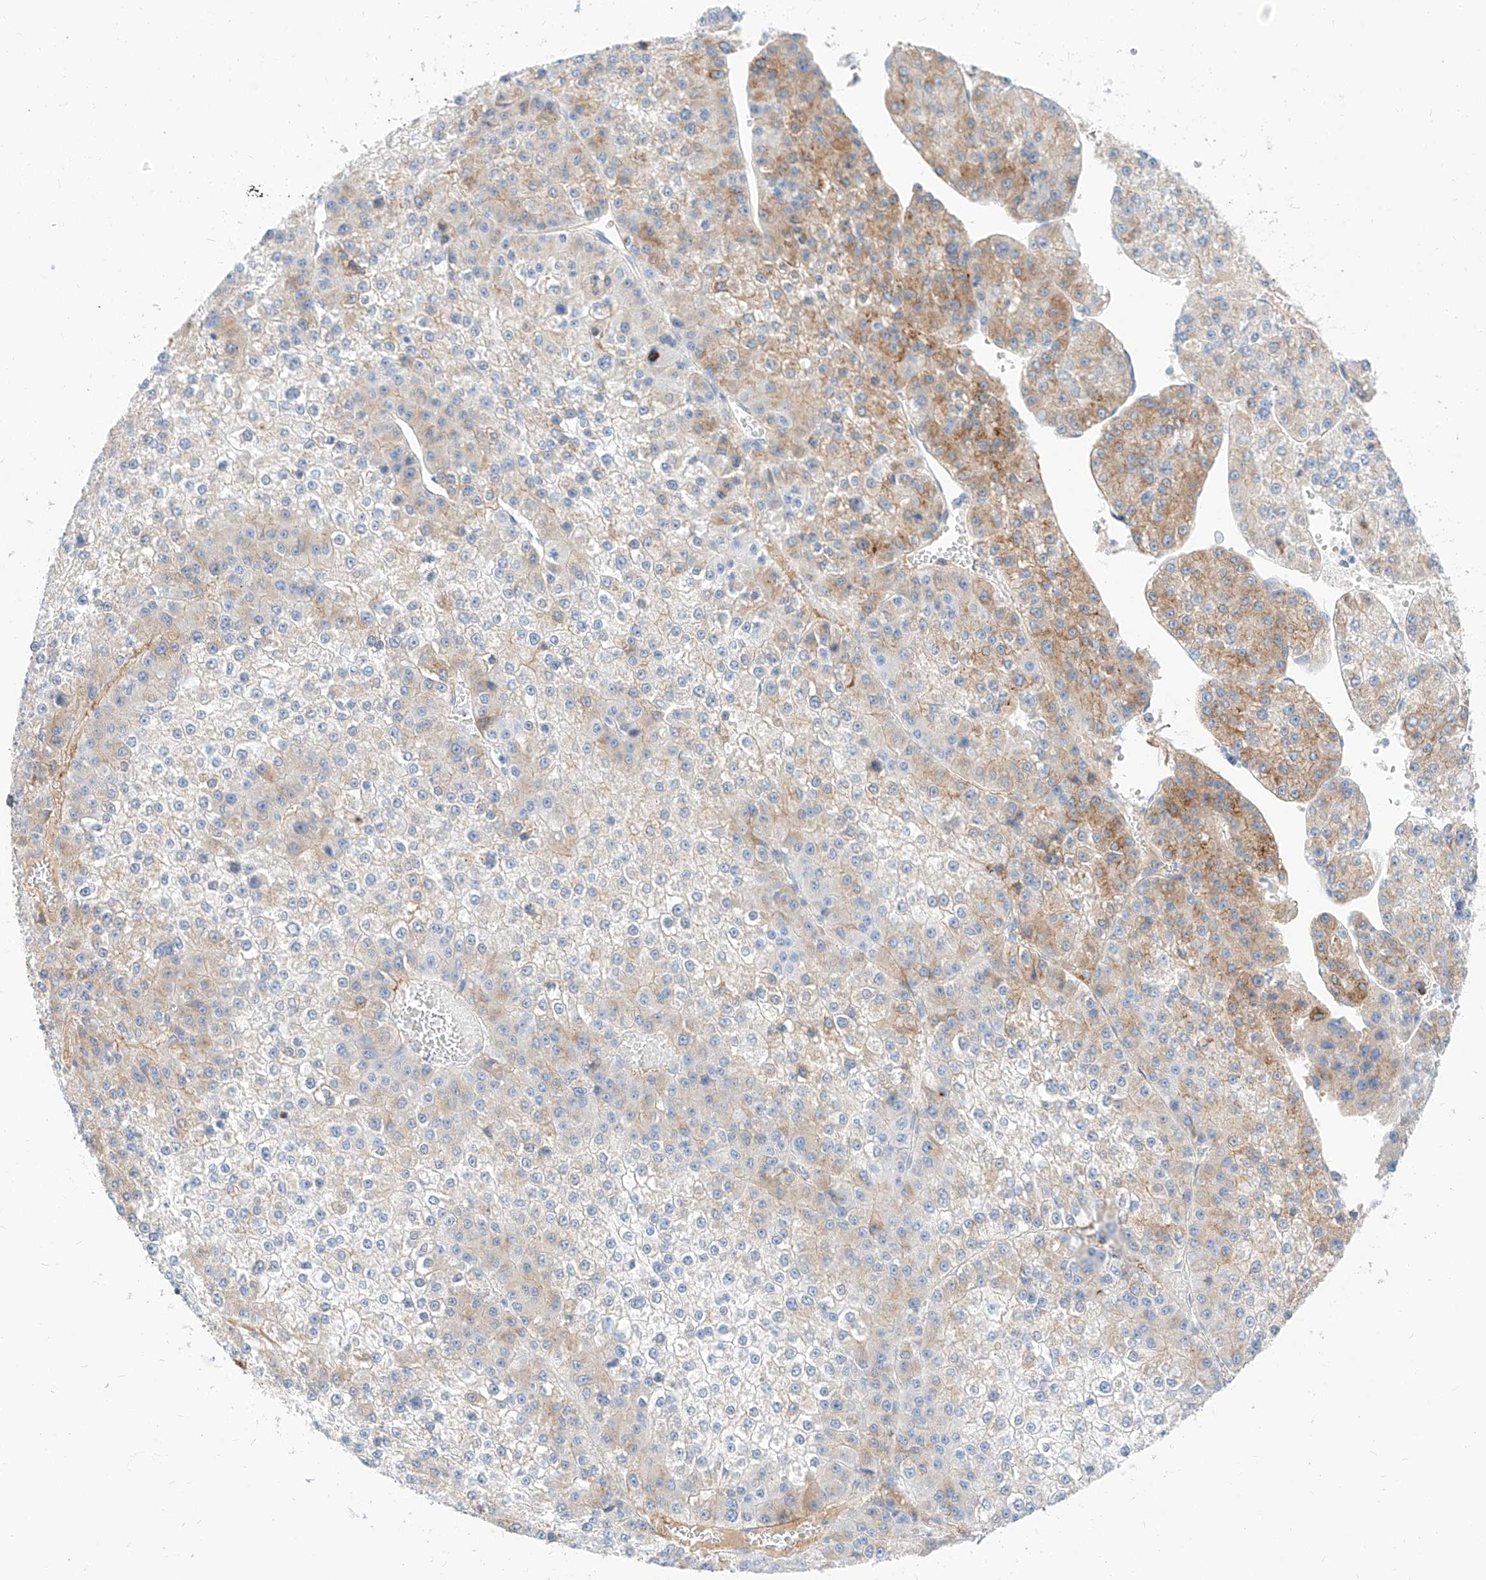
{"staining": {"intensity": "moderate", "quantity": "<25%", "location": "cytoplasmic/membranous"}, "tissue": "liver cancer", "cell_type": "Tumor cells", "image_type": "cancer", "snomed": [{"axis": "morphology", "description": "Carcinoma, Hepatocellular, NOS"}, {"axis": "topography", "description": "Liver"}], "caption": "Human hepatocellular carcinoma (liver) stained with a protein marker exhibits moderate staining in tumor cells.", "gene": "MAP7", "patient": {"sex": "female", "age": 73}}